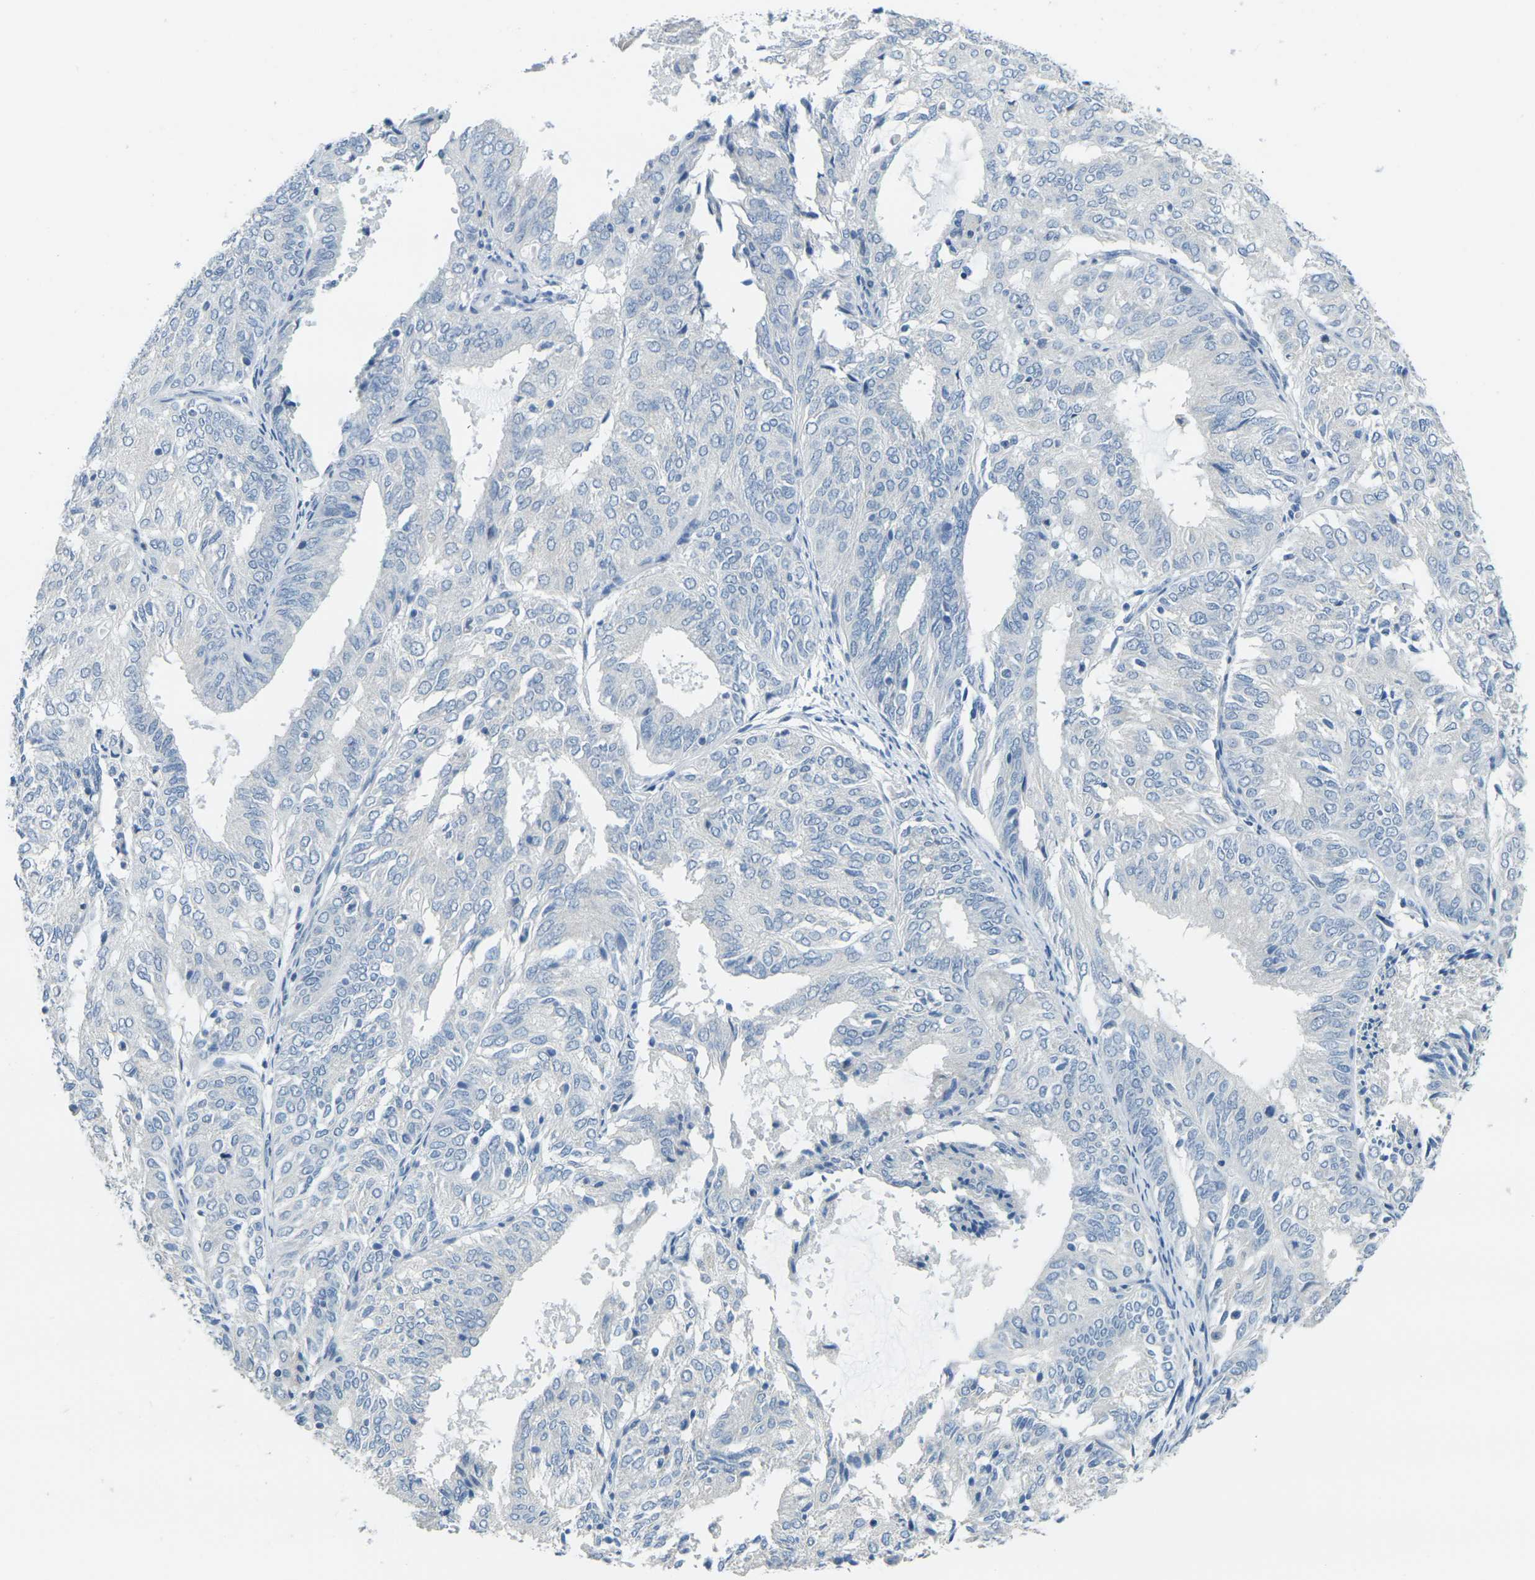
{"staining": {"intensity": "negative", "quantity": "none", "location": "none"}, "tissue": "endometrial cancer", "cell_type": "Tumor cells", "image_type": "cancer", "snomed": [{"axis": "morphology", "description": "Adenocarcinoma, NOS"}, {"axis": "topography", "description": "Uterus"}], "caption": "An IHC micrograph of endometrial cancer (adenocarcinoma) is shown. There is no staining in tumor cells of endometrial cancer (adenocarcinoma).", "gene": "GPR15", "patient": {"sex": "female", "age": 60}}